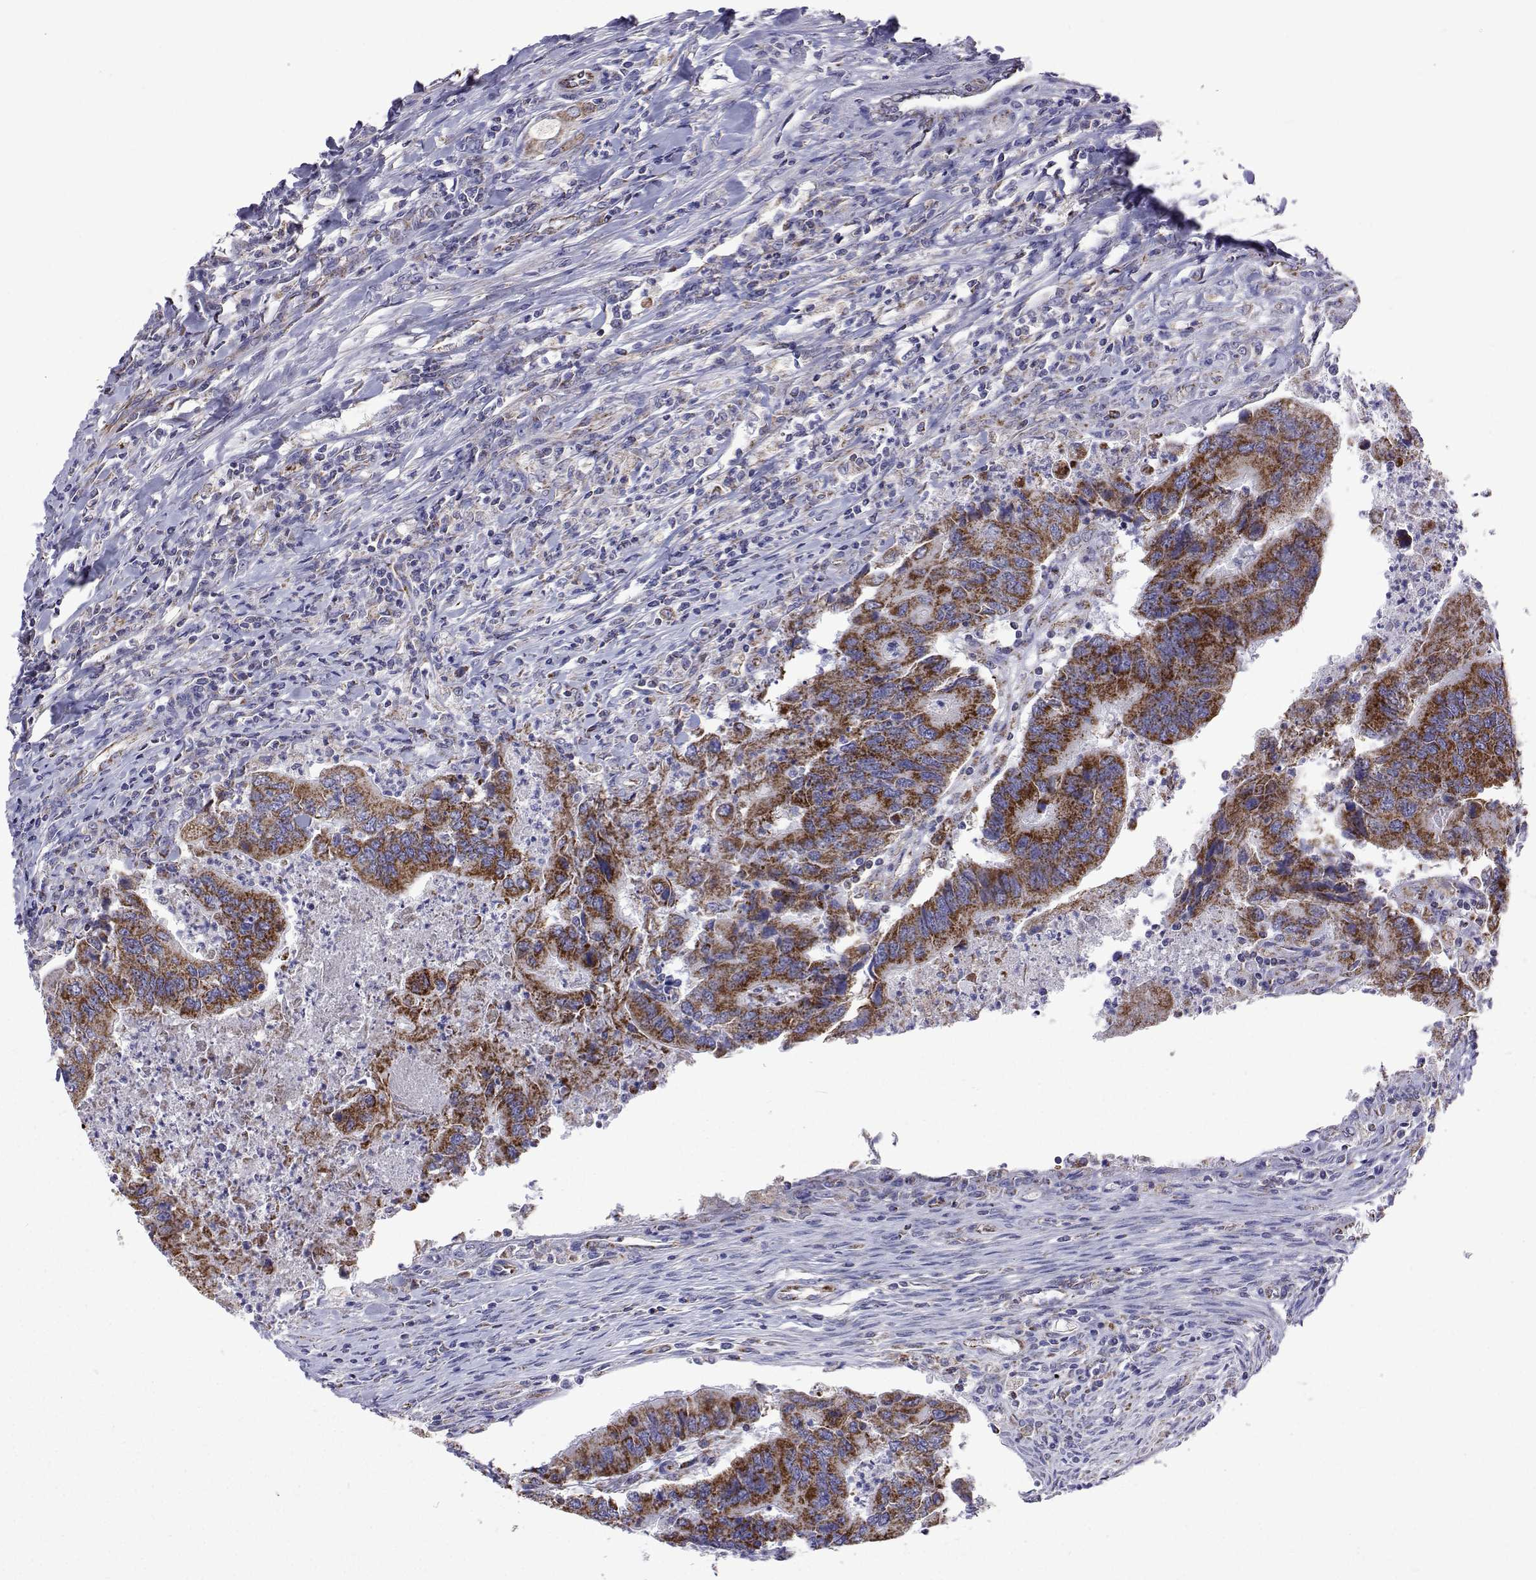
{"staining": {"intensity": "strong", "quantity": ">75%", "location": "cytoplasmic/membranous"}, "tissue": "colorectal cancer", "cell_type": "Tumor cells", "image_type": "cancer", "snomed": [{"axis": "morphology", "description": "Adenocarcinoma, NOS"}, {"axis": "topography", "description": "Colon"}], "caption": "A micrograph of human colorectal cancer stained for a protein reveals strong cytoplasmic/membranous brown staining in tumor cells.", "gene": "MCCC2", "patient": {"sex": "female", "age": 67}}